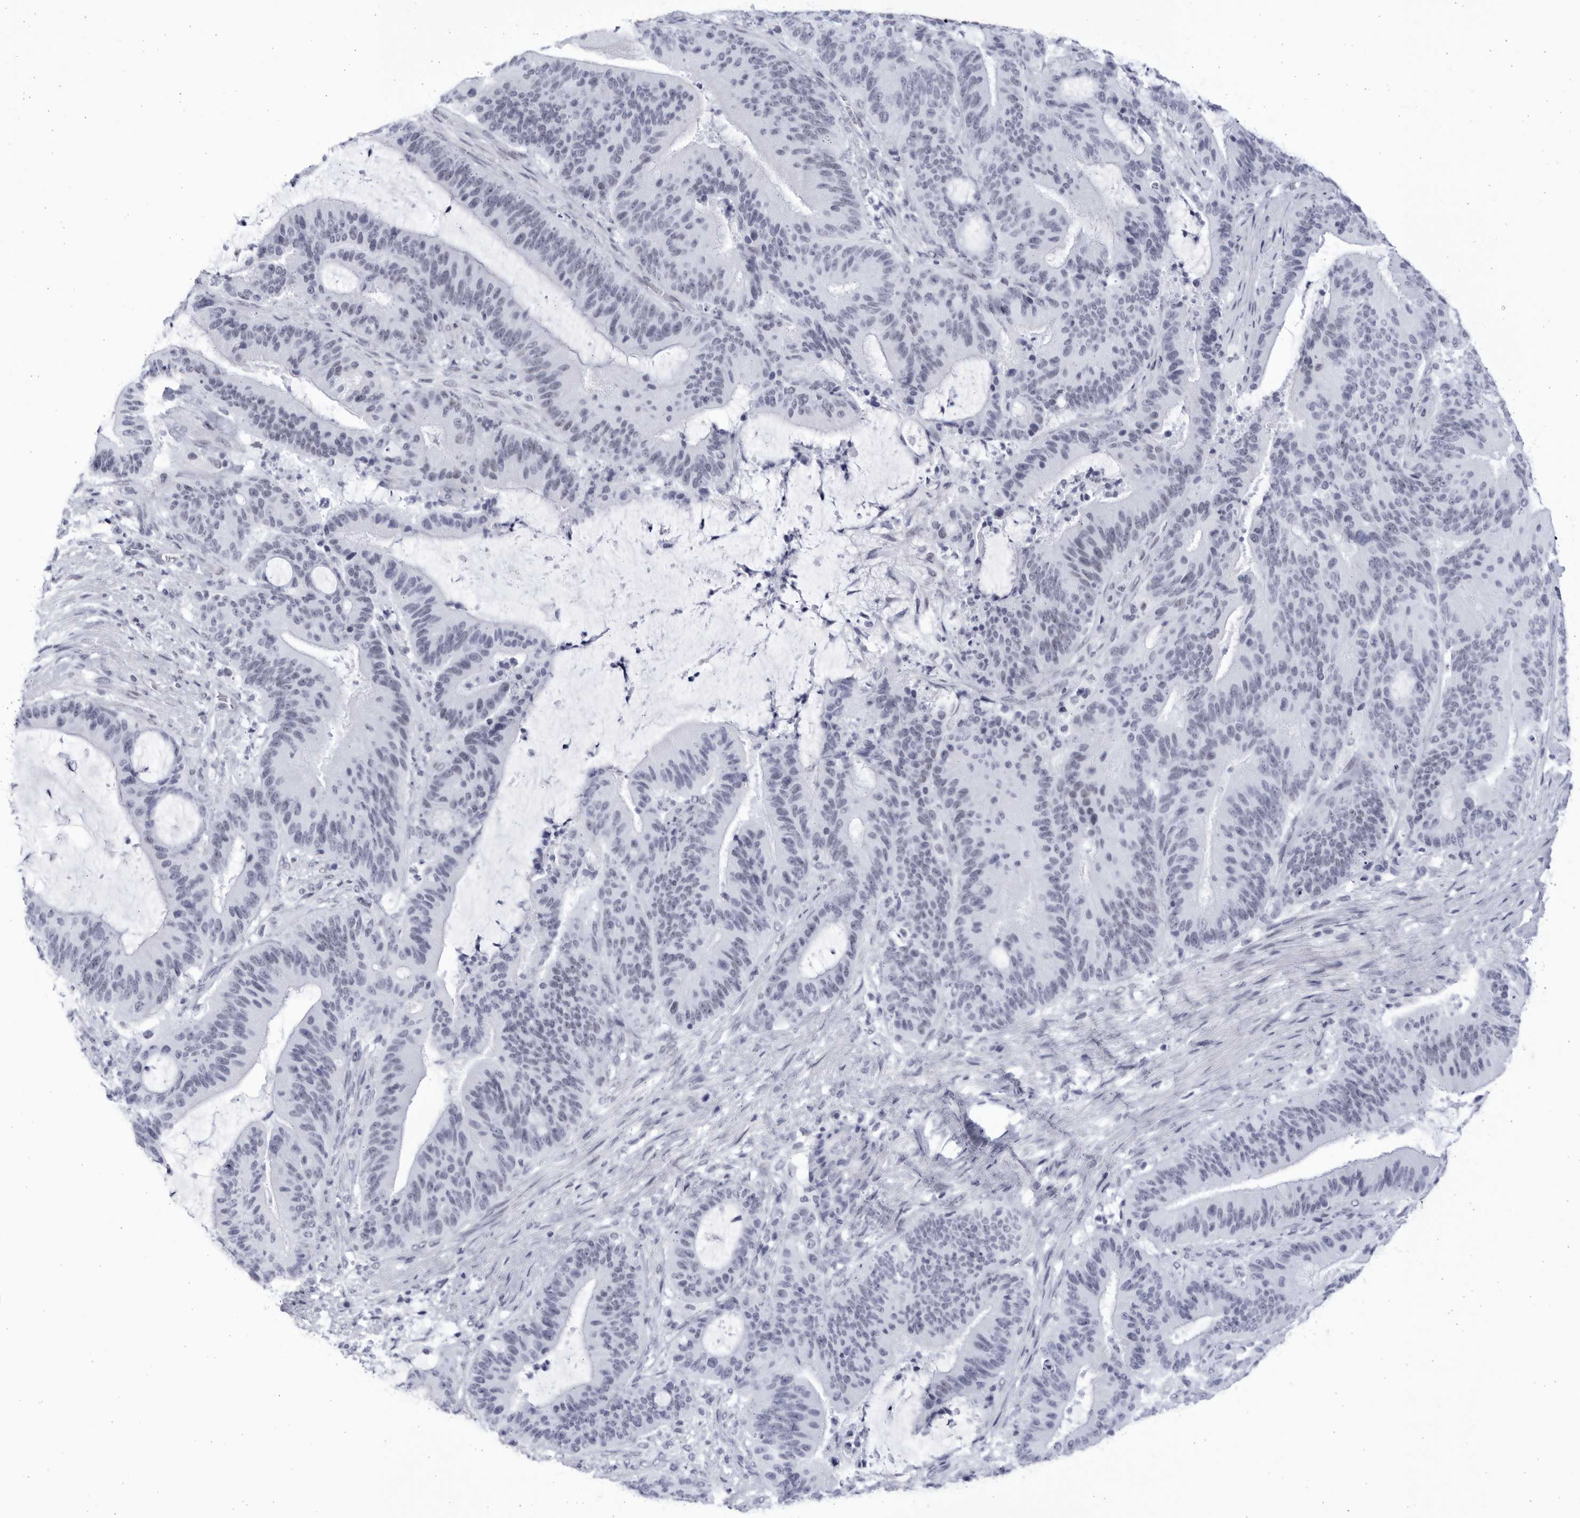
{"staining": {"intensity": "weak", "quantity": "<25%", "location": "nuclear"}, "tissue": "liver cancer", "cell_type": "Tumor cells", "image_type": "cancer", "snomed": [{"axis": "morphology", "description": "Normal tissue, NOS"}, {"axis": "morphology", "description": "Cholangiocarcinoma"}, {"axis": "topography", "description": "Liver"}, {"axis": "topography", "description": "Peripheral nerve tissue"}], "caption": "Tumor cells show no significant staining in liver cancer (cholangiocarcinoma).", "gene": "CCDC181", "patient": {"sex": "female", "age": 73}}